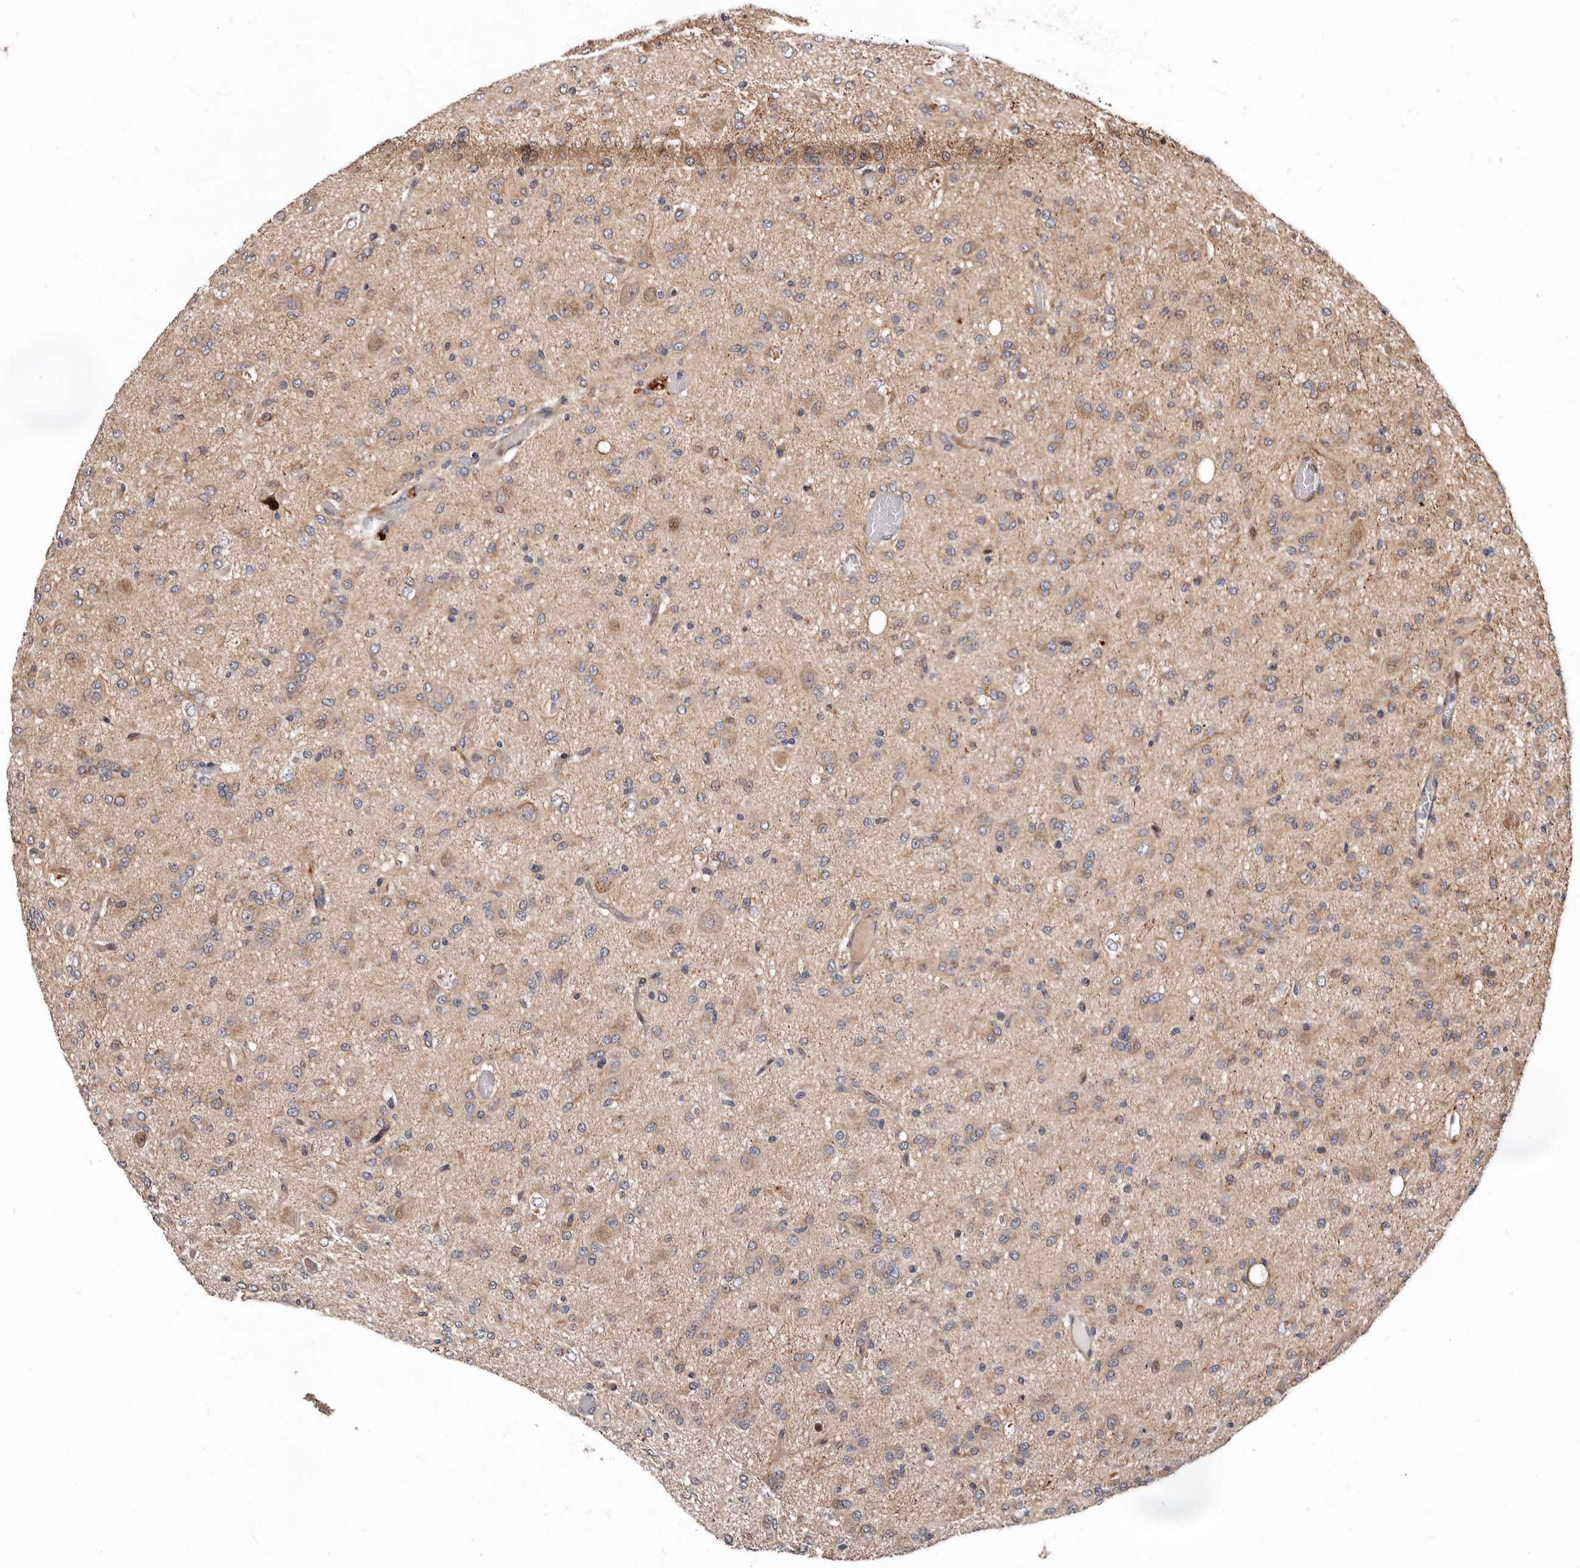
{"staining": {"intensity": "weak", "quantity": "25%-75%", "location": "cytoplasmic/membranous"}, "tissue": "glioma", "cell_type": "Tumor cells", "image_type": "cancer", "snomed": [{"axis": "morphology", "description": "Glioma, malignant, High grade"}, {"axis": "topography", "description": "Brain"}], "caption": "The photomicrograph reveals staining of glioma, revealing weak cytoplasmic/membranous protein positivity (brown color) within tumor cells. (DAB IHC, brown staining for protein, blue staining for nuclei).", "gene": "WEE2", "patient": {"sex": "female", "age": 59}}